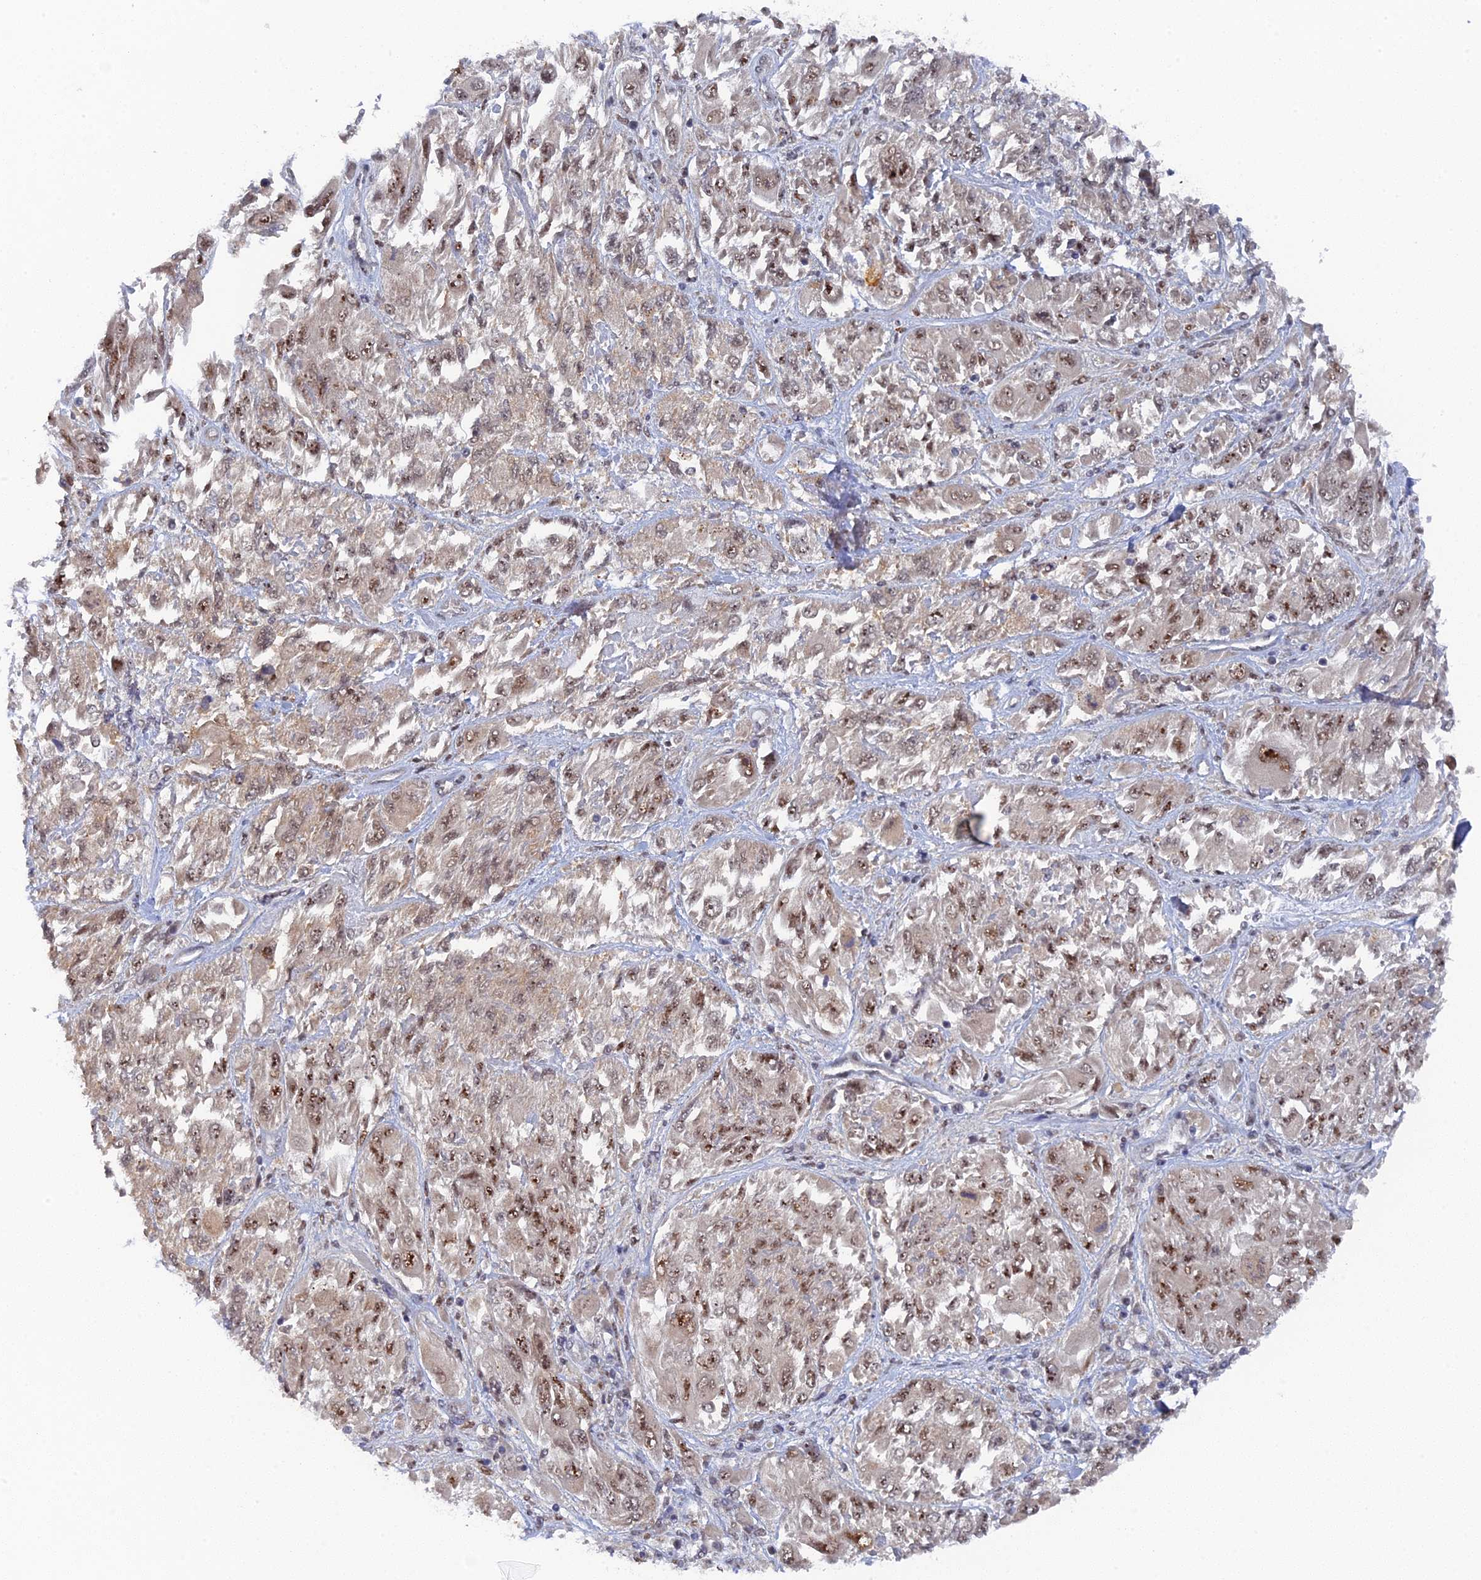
{"staining": {"intensity": "moderate", "quantity": ">75%", "location": "nuclear"}, "tissue": "melanoma", "cell_type": "Tumor cells", "image_type": "cancer", "snomed": [{"axis": "morphology", "description": "Malignant melanoma, NOS"}, {"axis": "topography", "description": "Skin"}], "caption": "A micrograph showing moderate nuclear staining in approximately >75% of tumor cells in malignant melanoma, as visualized by brown immunohistochemical staining.", "gene": "MIGA2", "patient": {"sex": "female", "age": 91}}